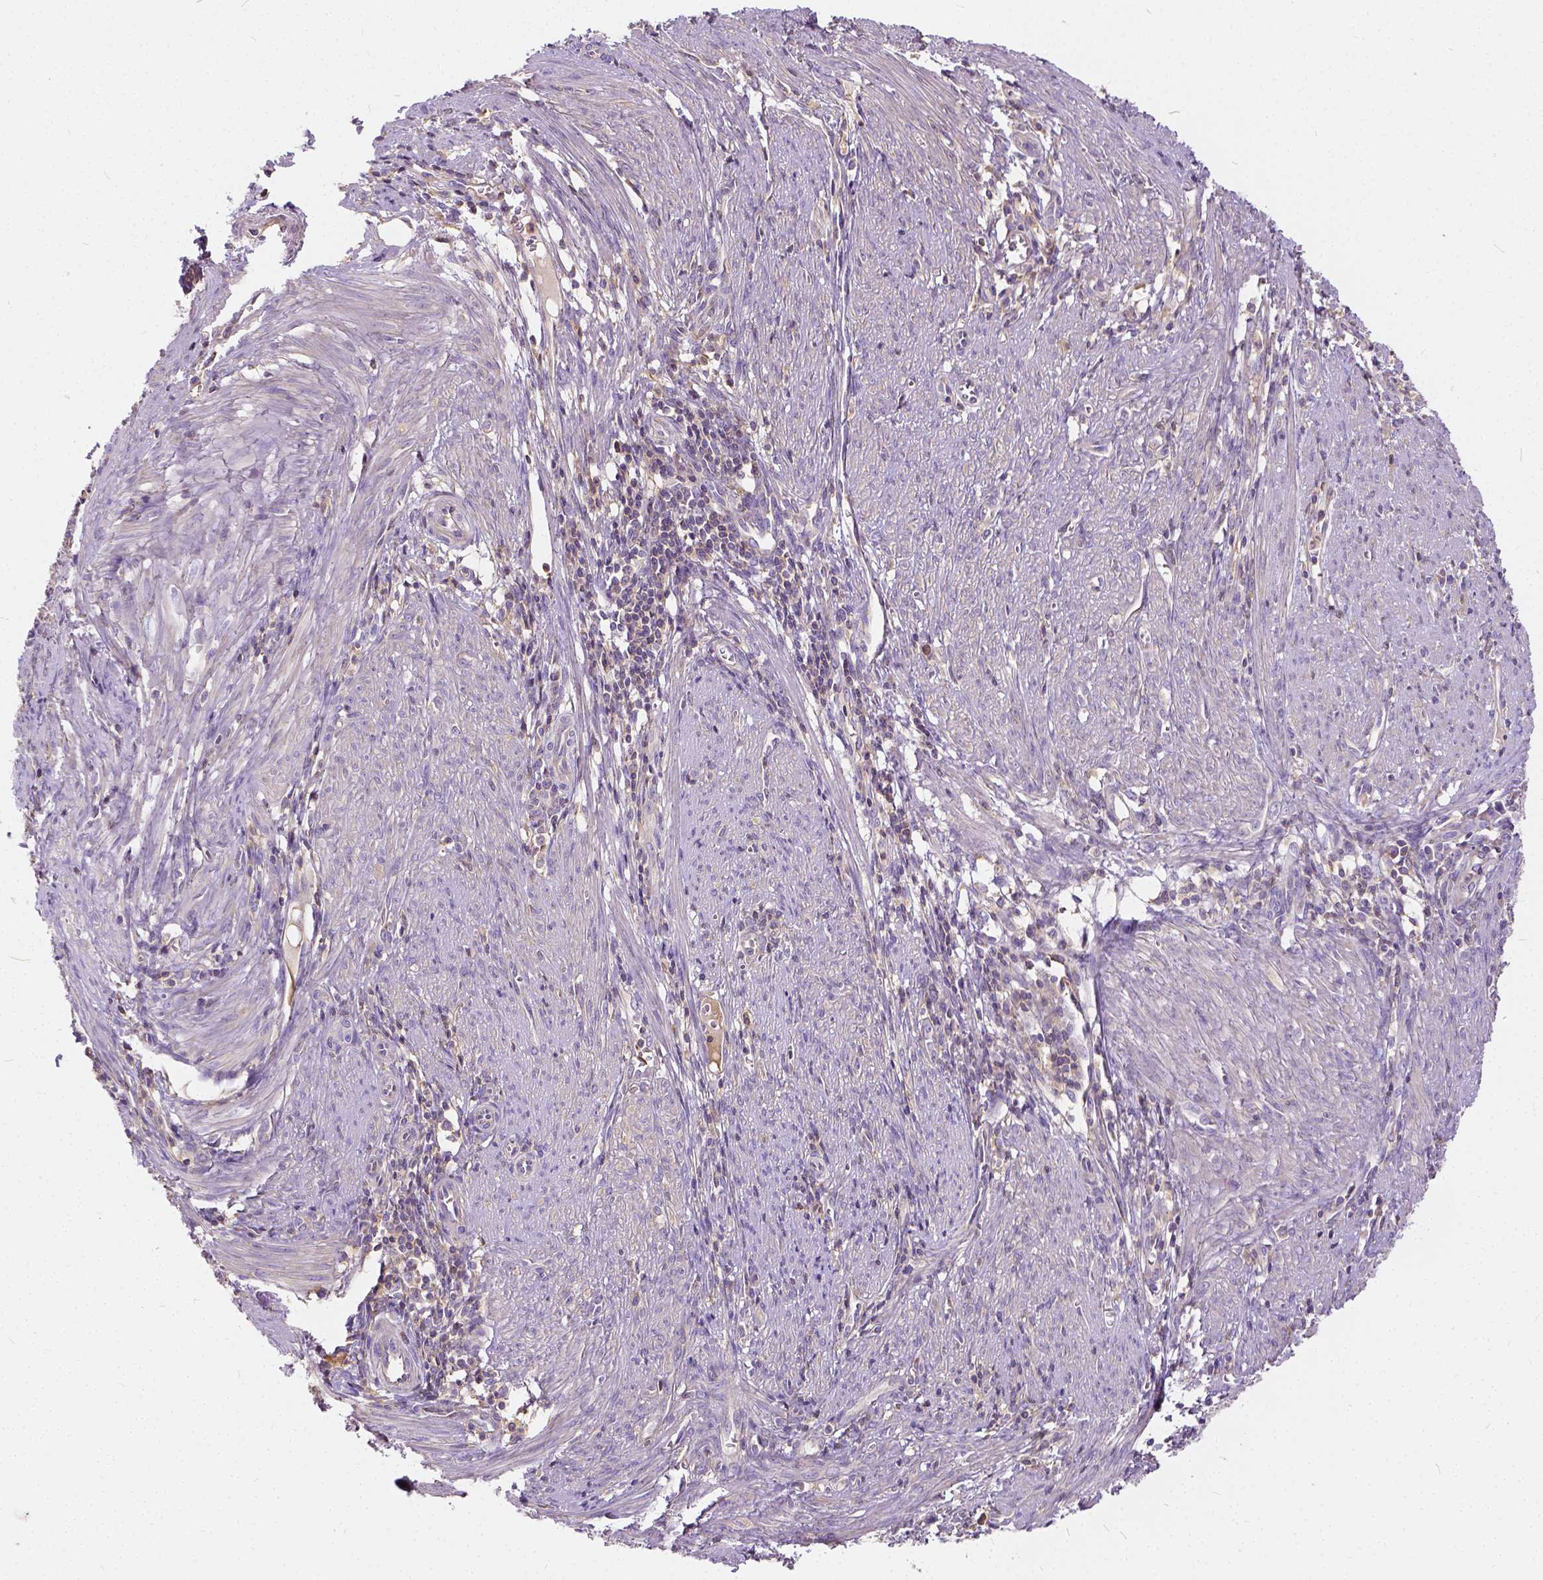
{"staining": {"intensity": "negative", "quantity": "none", "location": "none"}, "tissue": "endometrial cancer", "cell_type": "Tumor cells", "image_type": "cancer", "snomed": [{"axis": "morphology", "description": "Adenocarcinoma, NOS"}, {"axis": "topography", "description": "Endometrium"}], "caption": "Tumor cells show no significant protein staining in endometrial cancer. (DAB immunohistochemistry (IHC) visualized using brightfield microscopy, high magnification).", "gene": "CADM4", "patient": {"sex": "female", "age": 59}}